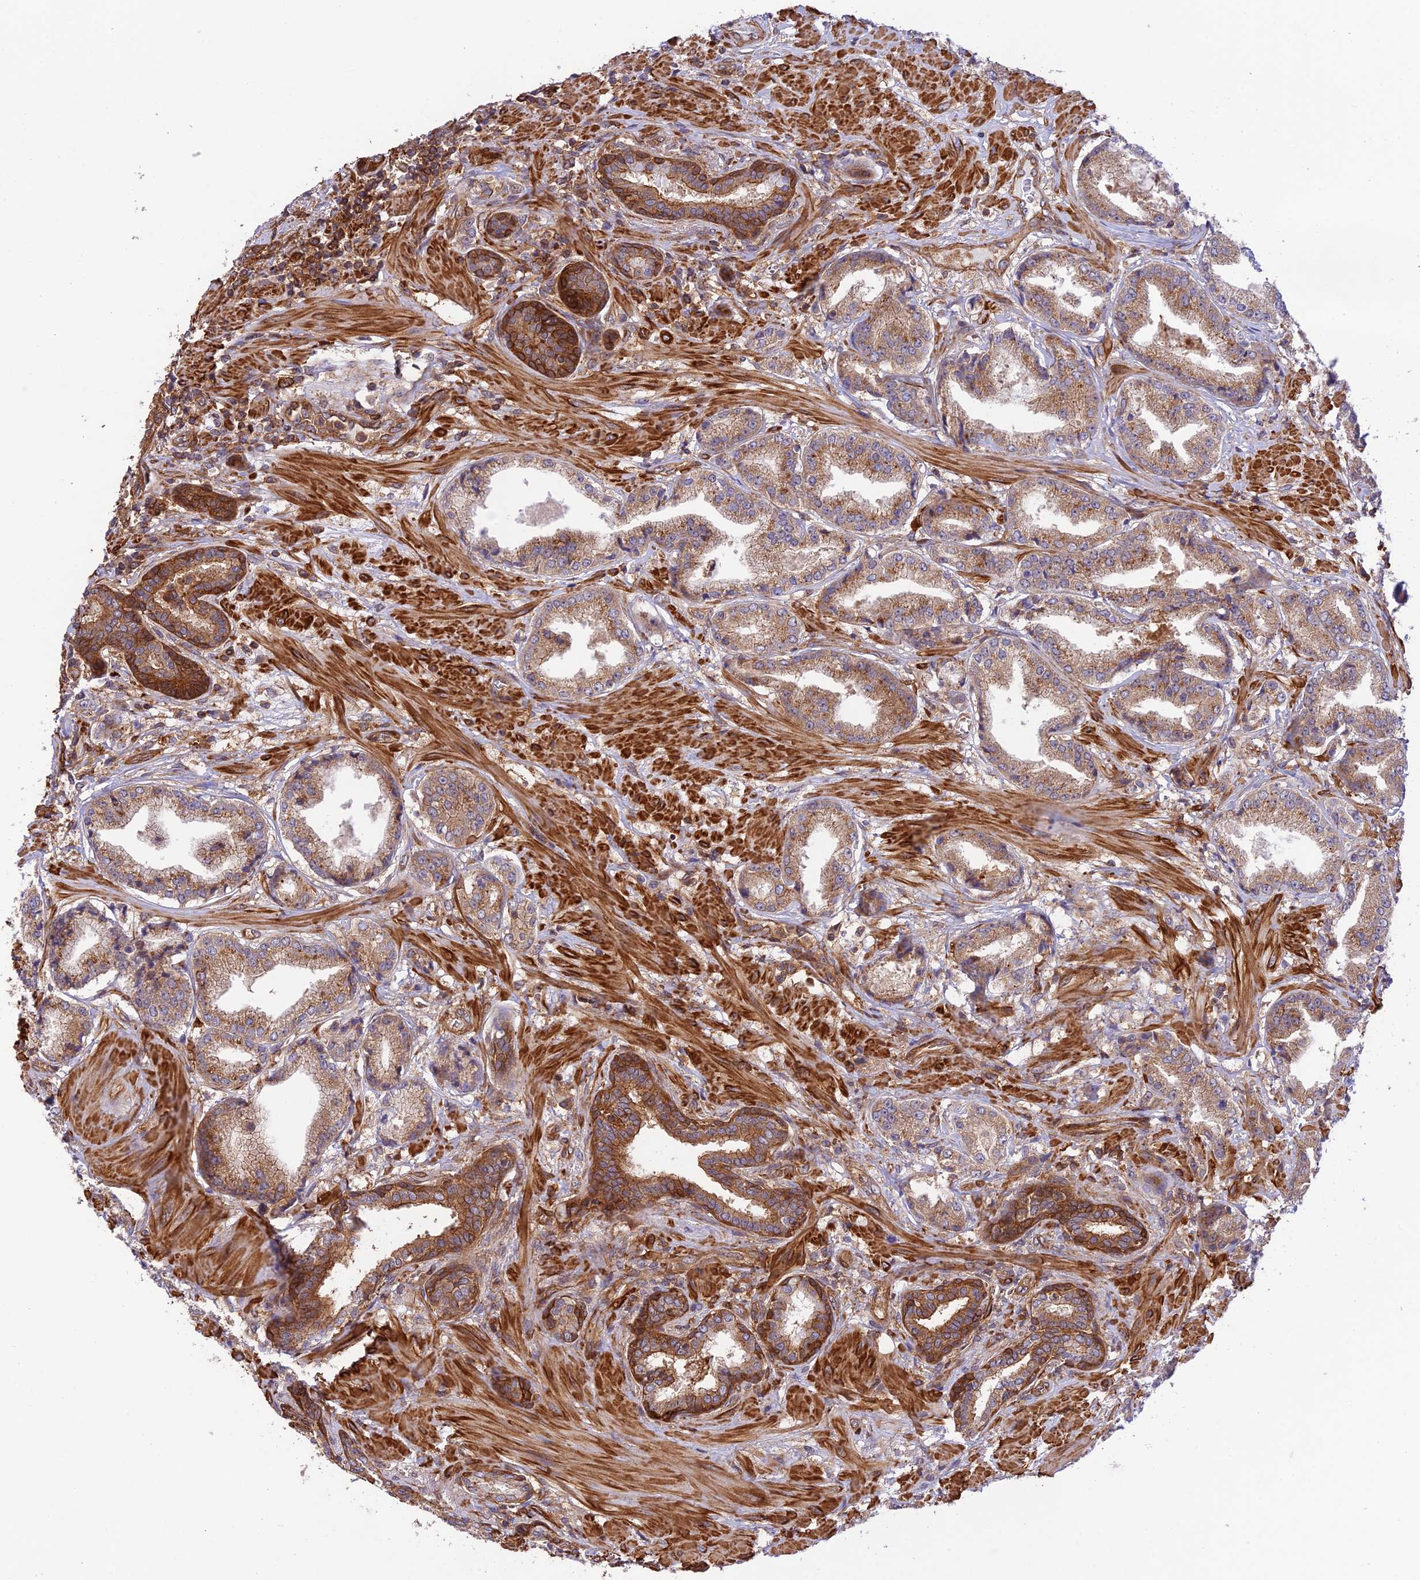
{"staining": {"intensity": "moderate", "quantity": ">75%", "location": "cytoplasmic/membranous"}, "tissue": "prostate cancer", "cell_type": "Tumor cells", "image_type": "cancer", "snomed": [{"axis": "morphology", "description": "Adenocarcinoma, High grade"}, {"axis": "topography", "description": "Prostate"}], "caption": "Tumor cells demonstrate moderate cytoplasmic/membranous positivity in approximately >75% of cells in prostate high-grade adenocarcinoma.", "gene": "EVI5L", "patient": {"sex": "male", "age": 63}}